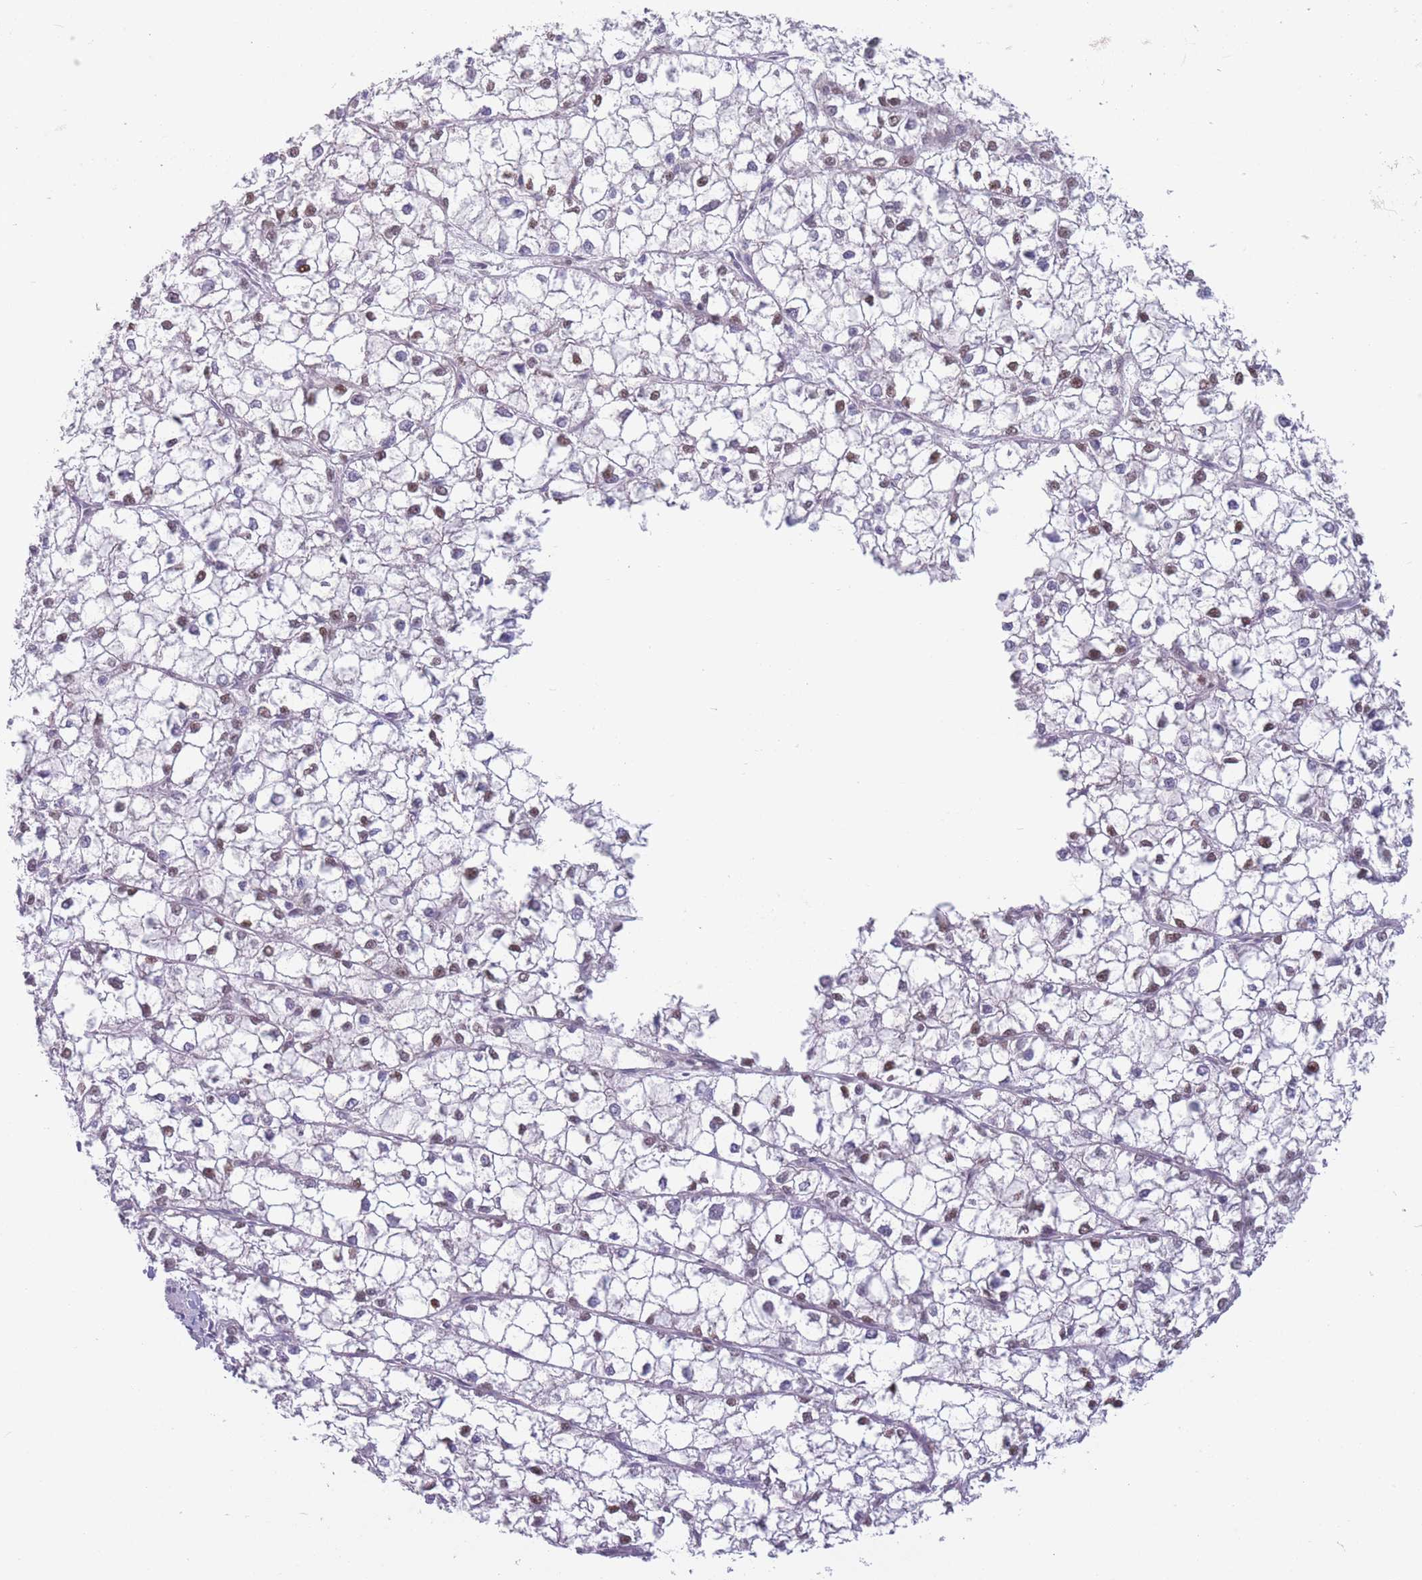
{"staining": {"intensity": "moderate", "quantity": "25%-75%", "location": "nuclear"}, "tissue": "liver cancer", "cell_type": "Tumor cells", "image_type": "cancer", "snomed": [{"axis": "morphology", "description": "Carcinoma, Hepatocellular, NOS"}, {"axis": "topography", "description": "Liver"}], "caption": "A high-resolution micrograph shows immunohistochemistry staining of liver cancer (hepatocellular carcinoma), which shows moderate nuclear expression in approximately 25%-75% of tumor cells.", "gene": "ZNF439", "patient": {"sex": "female", "age": 43}}